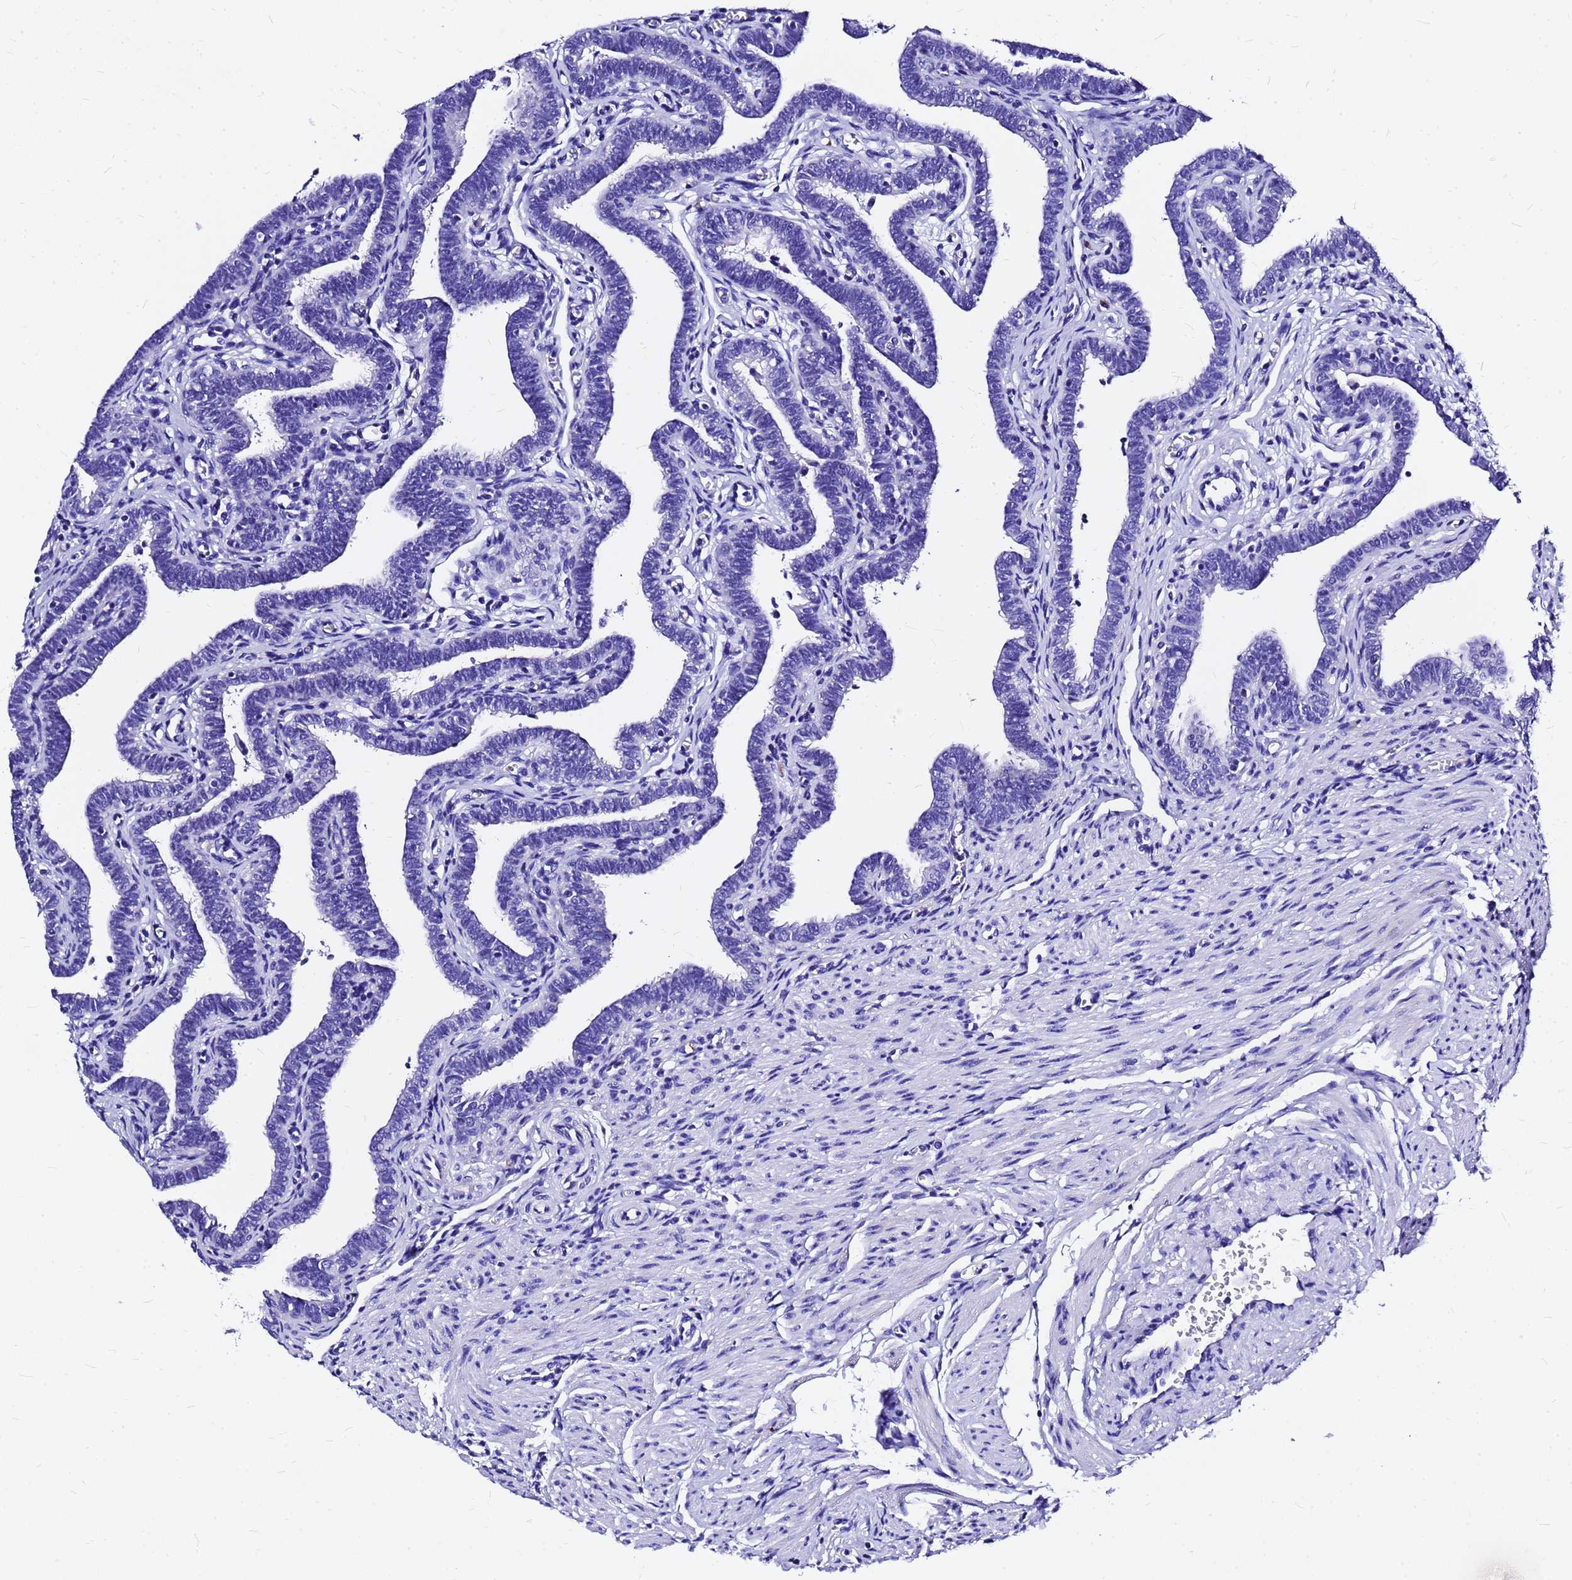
{"staining": {"intensity": "negative", "quantity": "none", "location": "none"}, "tissue": "fallopian tube", "cell_type": "Glandular cells", "image_type": "normal", "snomed": [{"axis": "morphology", "description": "Normal tissue, NOS"}, {"axis": "topography", "description": "Fallopian tube"}], "caption": "The image shows no staining of glandular cells in normal fallopian tube. The staining was performed using DAB to visualize the protein expression in brown, while the nuclei were stained in blue with hematoxylin (Magnification: 20x).", "gene": "HERC4", "patient": {"sex": "female", "age": 36}}